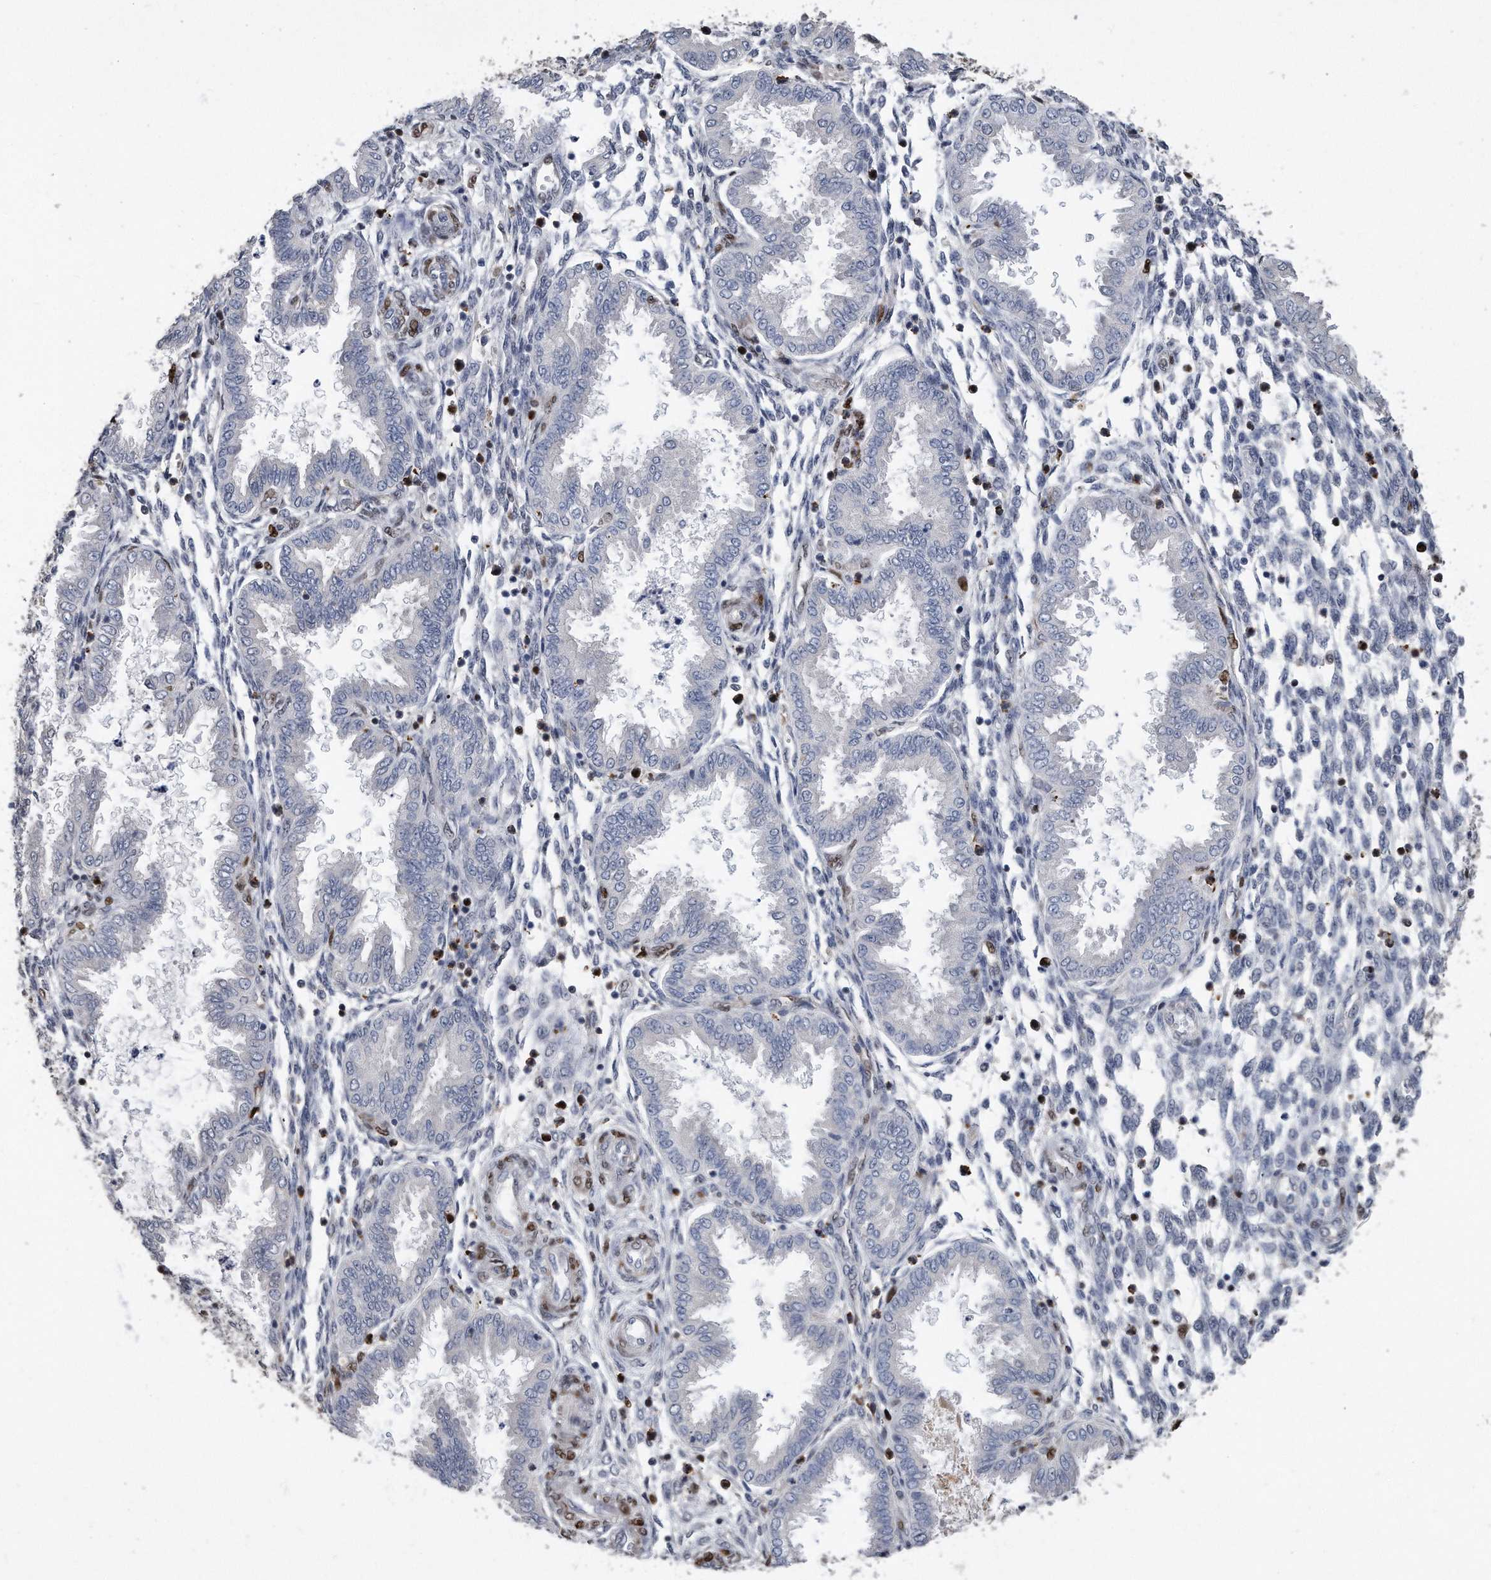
{"staining": {"intensity": "strong", "quantity": "<25%", "location": "nuclear"}, "tissue": "endometrium", "cell_type": "Cells in endometrial stroma", "image_type": "normal", "snomed": [{"axis": "morphology", "description": "Normal tissue, NOS"}, {"axis": "topography", "description": "Endometrium"}], "caption": "An IHC micrograph of benign tissue is shown. Protein staining in brown shows strong nuclear positivity in endometrium within cells in endometrial stroma. (Brightfield microscopy of DAB IHC at high magnification).", "gene": "PCNA", "patient": {"sex": "female", "age": 33}}